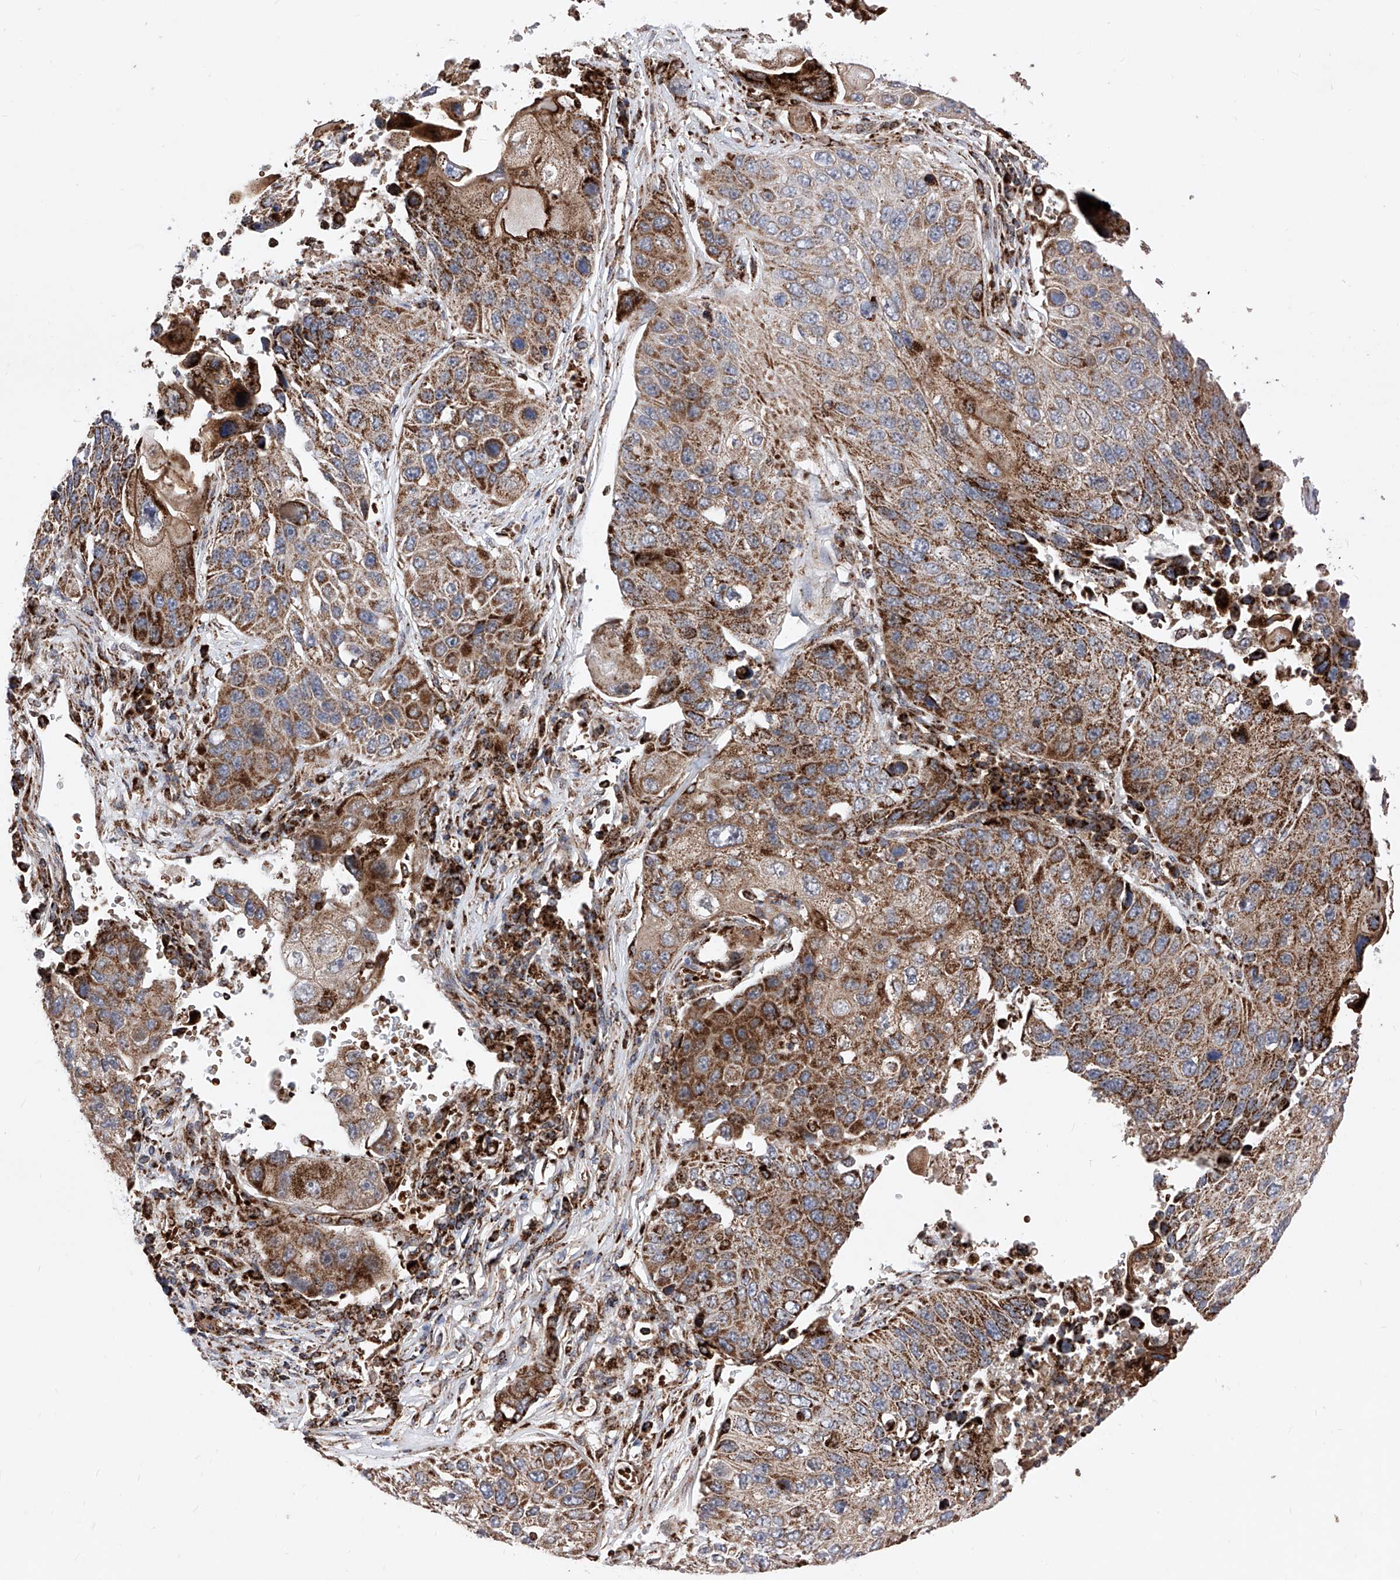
{"staining": {"intensity": "strong", "quantity": ">75%", "location": "cytoplasmic/membranous"}, "tissue": "lung cancer", "cell_type": "Tumor cells", "image_type": "cancer", "snomed": [{"axis": "morphology", "description": "Squamous cell carcinoma, NOS"}, {"axis": "topography", "description": "Lung"}], "caption": "An image of lung cancer (squamous cell carcinoma) stained for a protein demonstrates strong cytoplasmic/membranous brown staining in tumor cells.", "gene": "SEMA6A", "patient": {"sex": "male", "age": 61}}